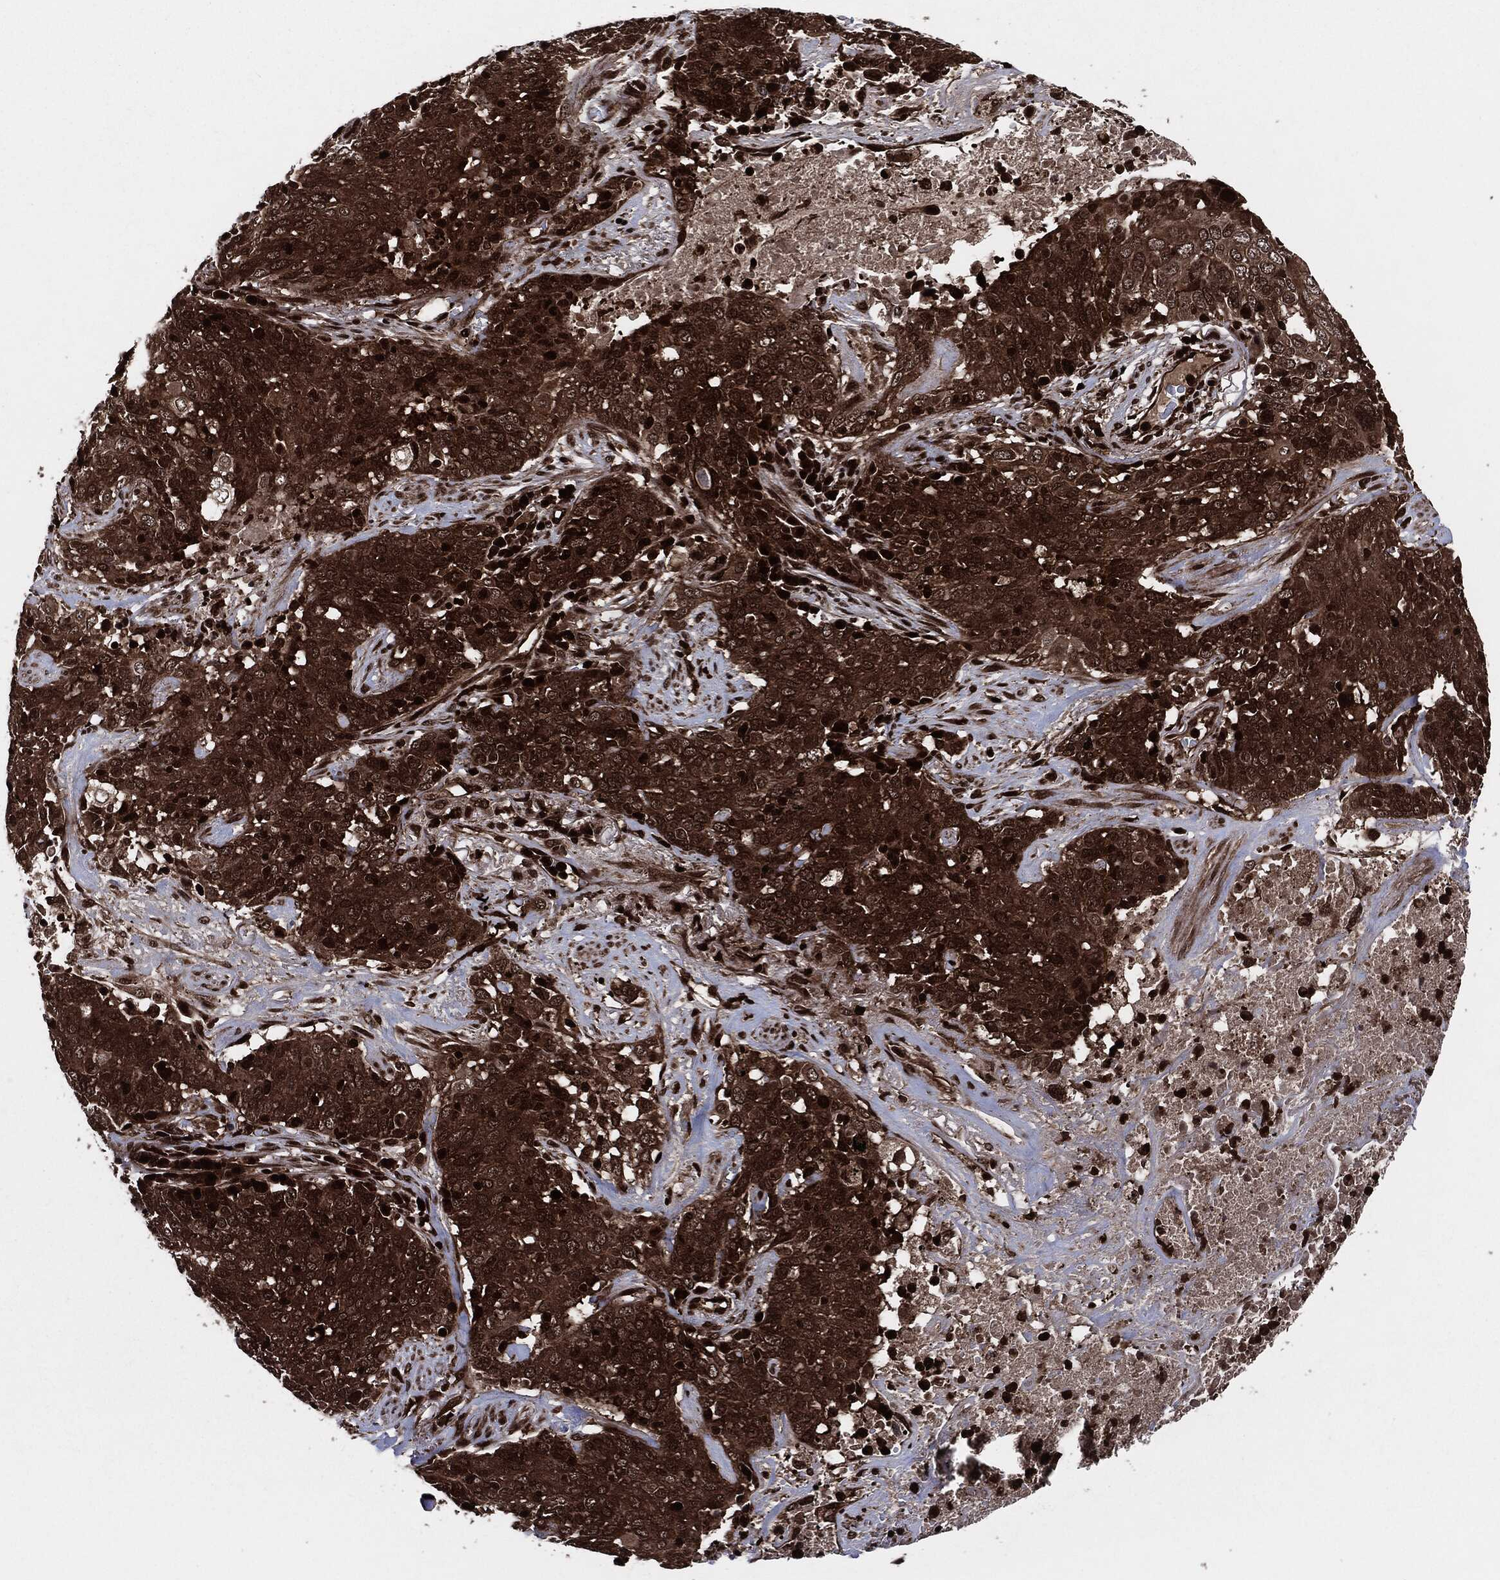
{"staining": {"intensity": "strong", "quantity": ">75%", "location": "cytoplasmic/membranous"}, "tissue": "lung cancer", "cell_type": "Tumor cells", "image_type": "cancer", "snomed": [{"axis": "morphology", "description": "Squamous cell carcinoma, NOS"}, {"axis": "topography", "description": "Lung"}], "caption": "A micrograph of lung cancer stained for a protein reveals strong cytoplasmic/membranous brown staining in tumor cells.", "gene": "YWHAB", "patient": {"sex": "male", "age": 82}}